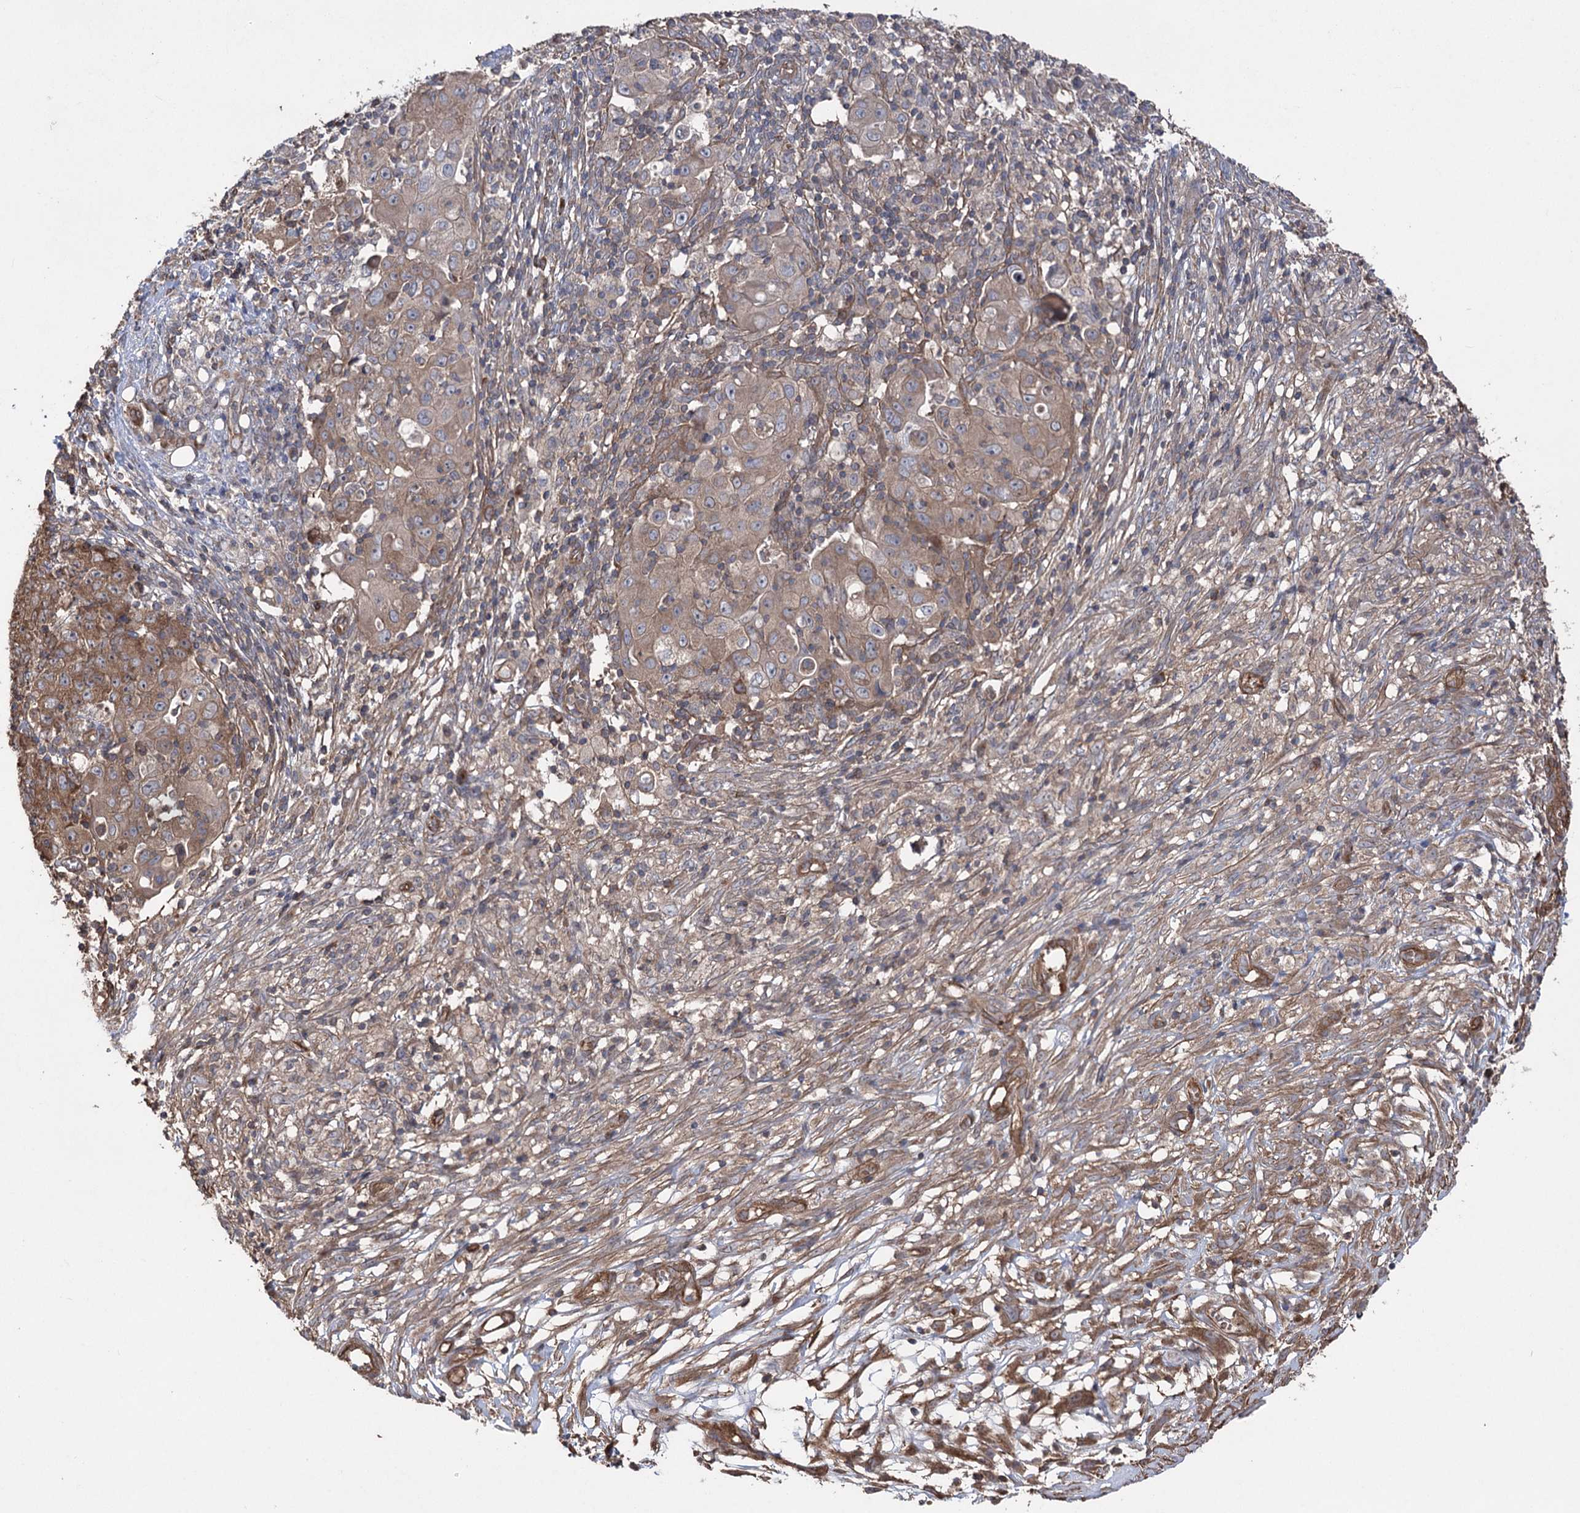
{"staining": {"intensity": "moderate", "quantity": ">75%", "location": "cytoplasmic/membranous"}, "tissue": "ovarian cancer", "cell_type": "Tumor cells", "image_type": "cancer", "snomed": [{"axis": "morphology", "description": "Carcinoma, endometroid"}, {"axis": "topography", "description": "Ovary"}], "caption": "Protein staining of ovarian endometroid carcinoma tissue exhibits moderate cytoplasmic/membranous positivity in about >75% of tumor cells.", "gene": "LARS2", "patient": {"sex": "female", "age": 42}}